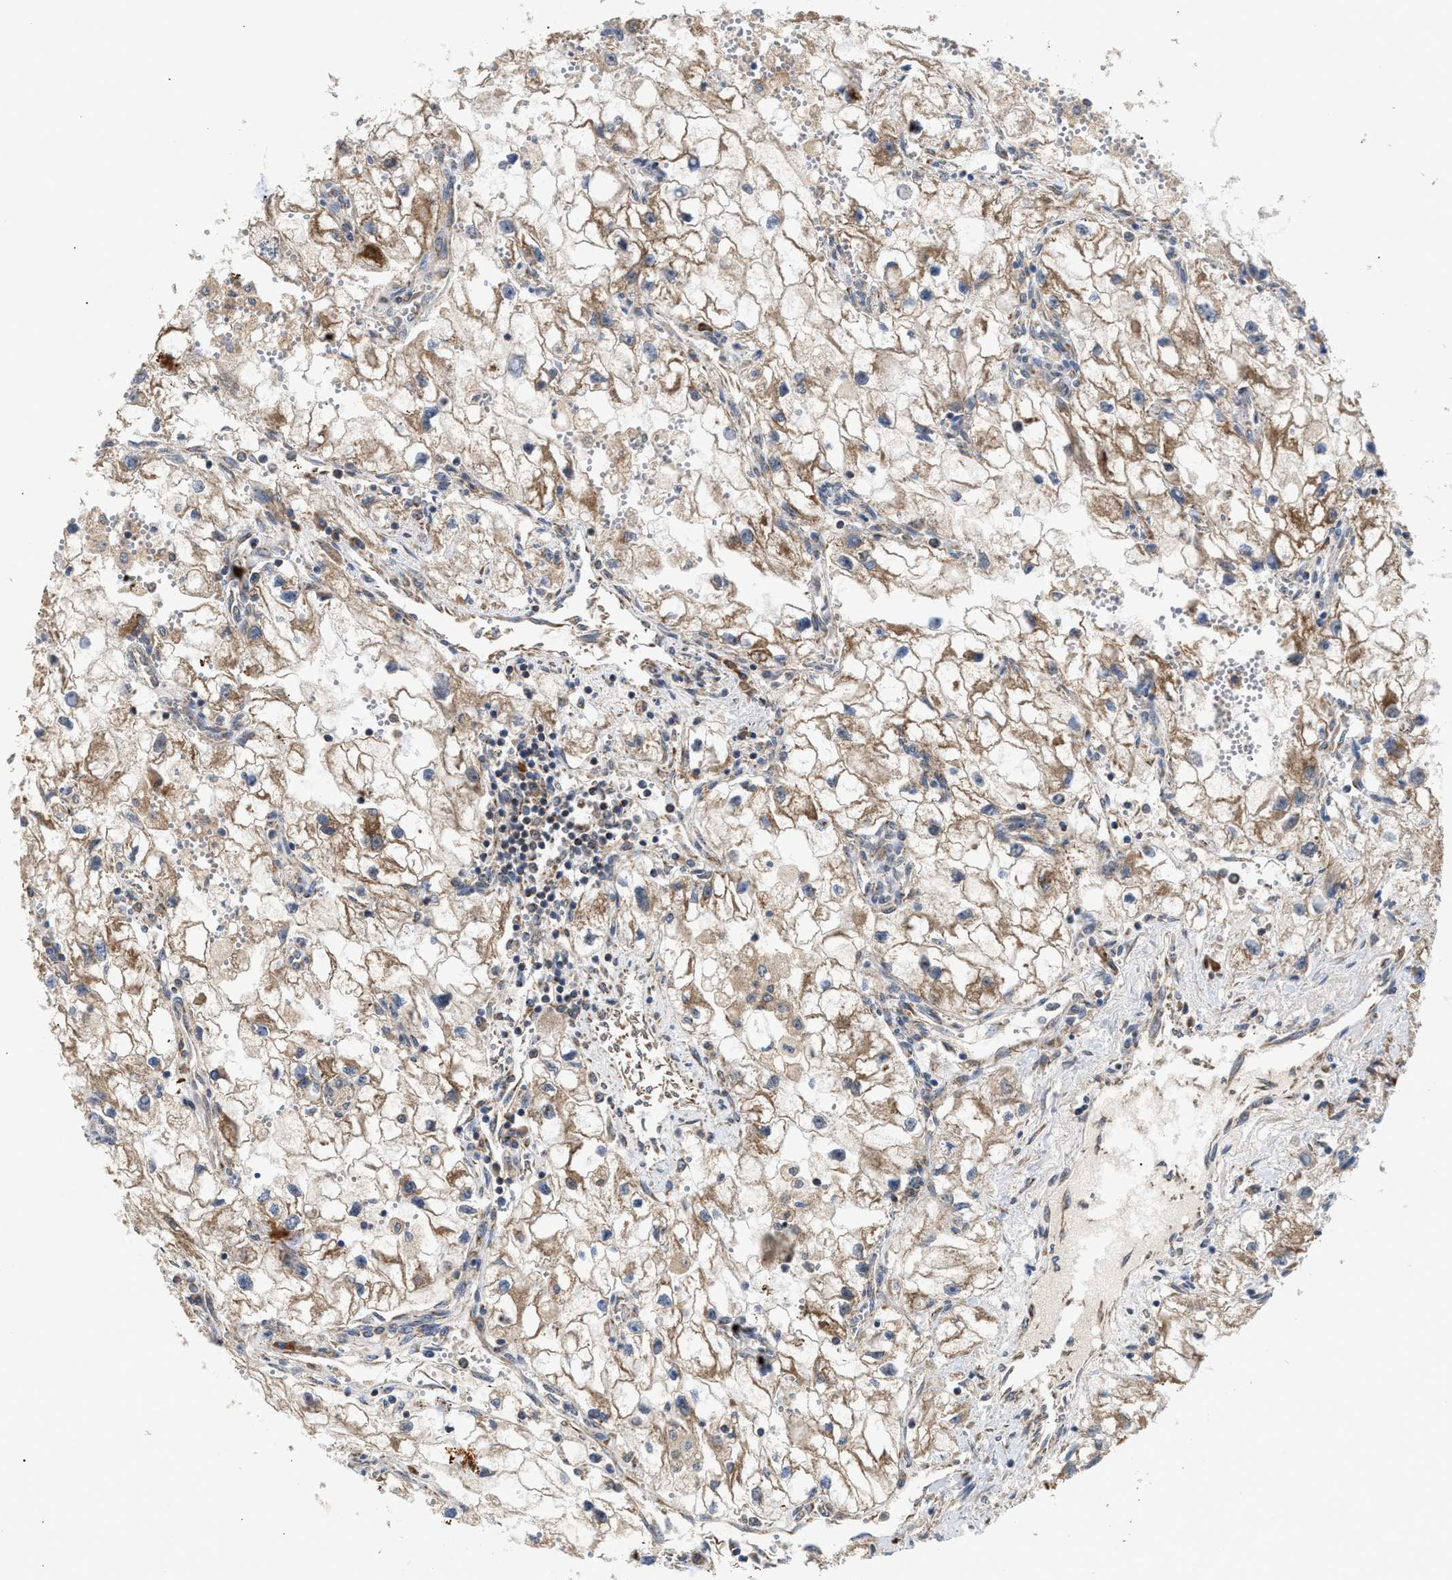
{"staining": {"intensity": "moderate", "quantity": ">75%", "location": "cytoplasmic/membranous"}, "tissue": "renal cancer", "cell_type": "Tumor cells", "image_type": "cancer", "snomed": [{"axis": "morphology", "description": "Adenocarcinoma, NOS"}, {"axis": "topography", "description": "Kidney"}], "caption": "This is a histology image of immunohistochemistry (IHC) staining of adenocarcinoma (renal), which shows moderate staining in the cytoplasmic/membranous of tumor cells.", "gene": "TACO1", "patient": {"sex": "female", "age": 70}}